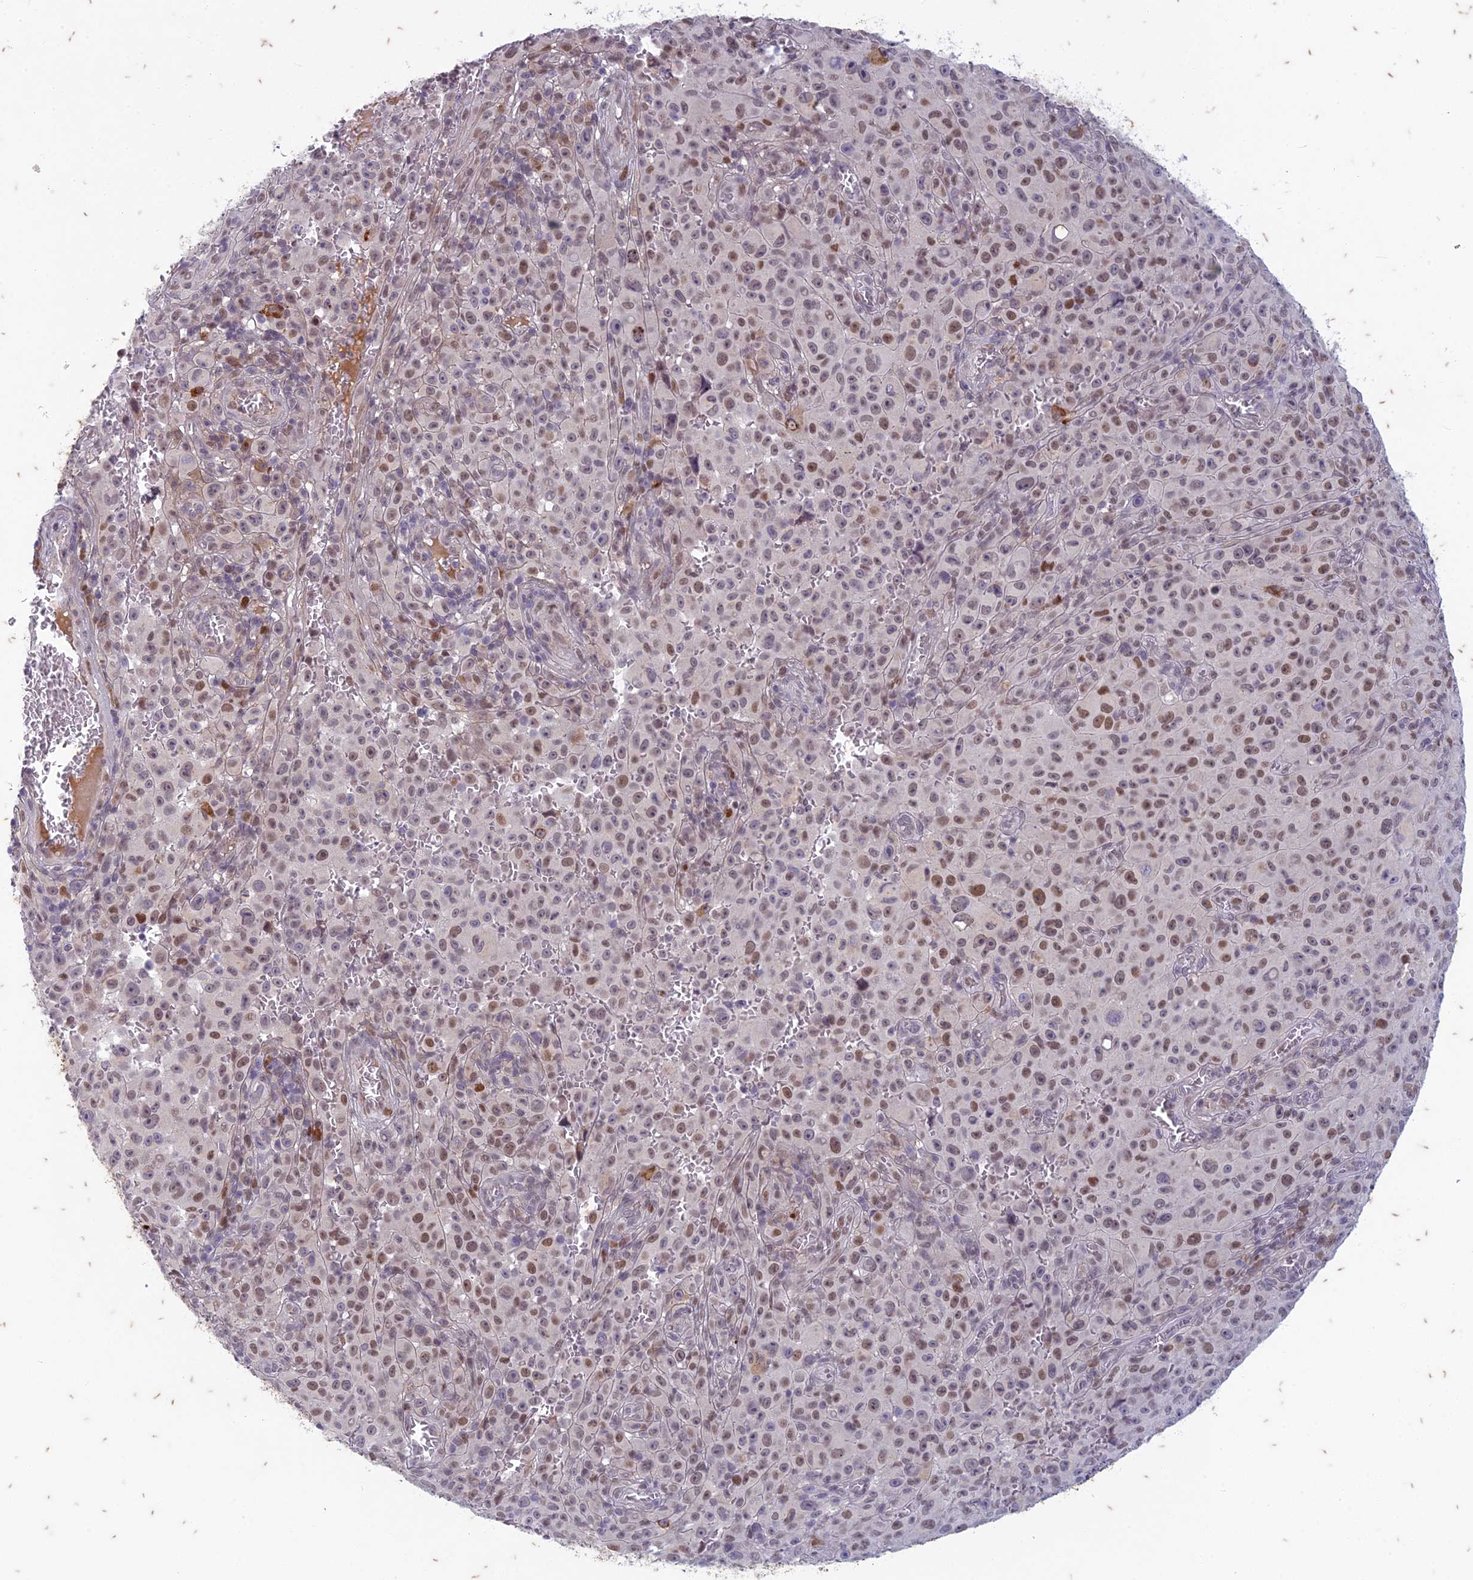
{"staining": {"intensity": "moderate", "quantity": "25%-75%", "location": "nuclear"}, "tissue": "melanoma", "cell_type": "Tumor cells", "image_type": "cancer", "snomed": [{"axis": "morphology", "description": "Malignant melanoma, NOS"}, {"axis": "topography", "description": "Skin"}], "caption": "This is an image of immunohistochemistry (IHC) staining of malignant melanoma, which shows moderate positivity in the nuclear of tumor cells.", "gene": "PABPN1L", "patient": {"sex": "female", "age": 82}}